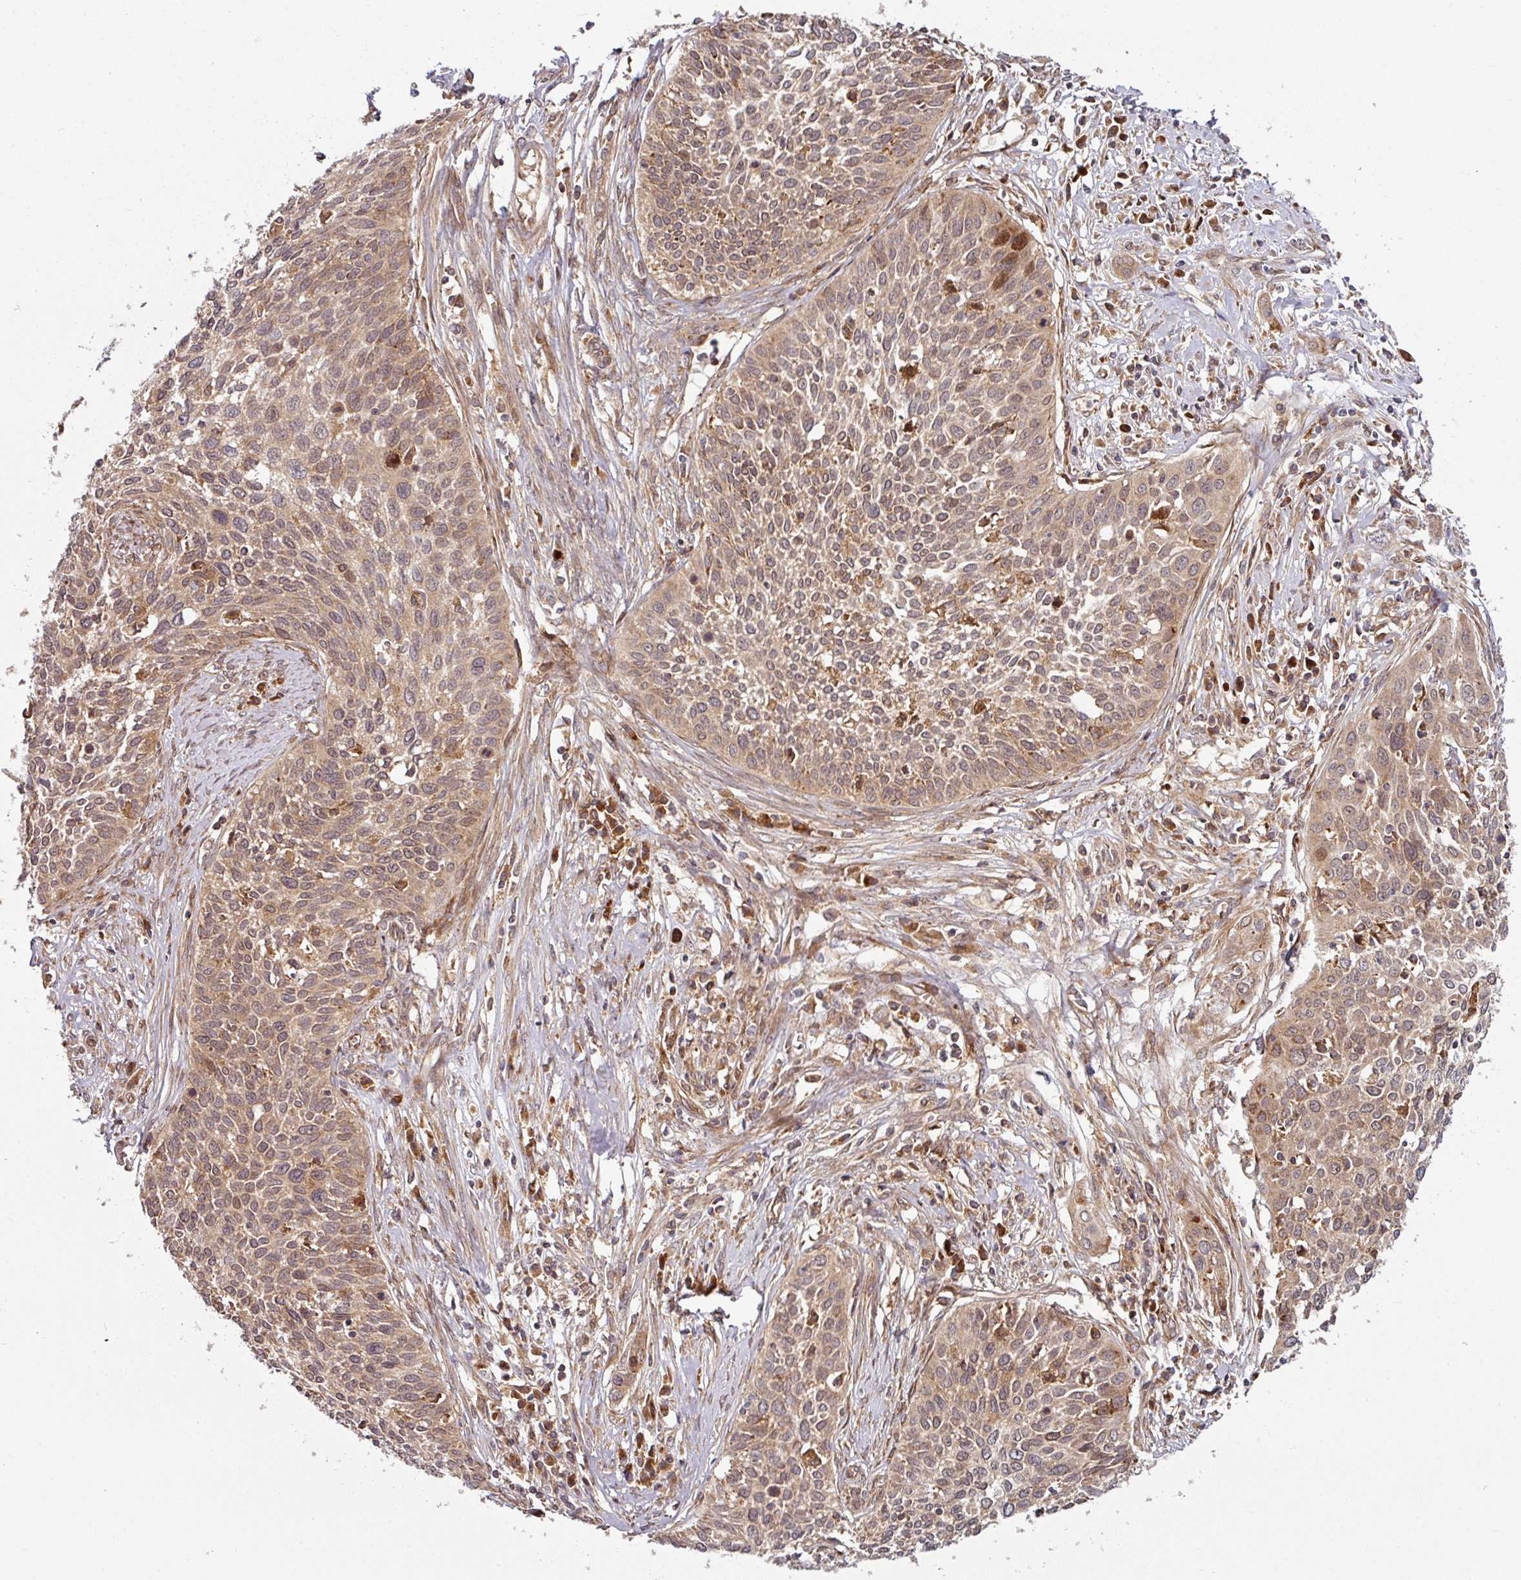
{"staining": {"intensity": "moderate", "quantity": ">75%", "location": "cytoplasmic/membranous"}, "tissue": "cervical cancer", "cell_type": "Tumor cells", "image_type": "cancer", "snomed": [{"axis": "morphology", "description": "Squamous cell carcinoma, NOS"}, {"axis": "topography", "description": "Cervix"}], "caption": "High-power microscopy captured an immunohistochemistry (IHC) image of cervical squamous cell carcinoma, revealing moderate cytoplasmic/membranous staining in about >75% of tumor cells. (DAB IHC, brown staining for protein, blue staining for nuclei).", "gene": "RAB5A", "patient": {"sex": "female", "age": 34}}